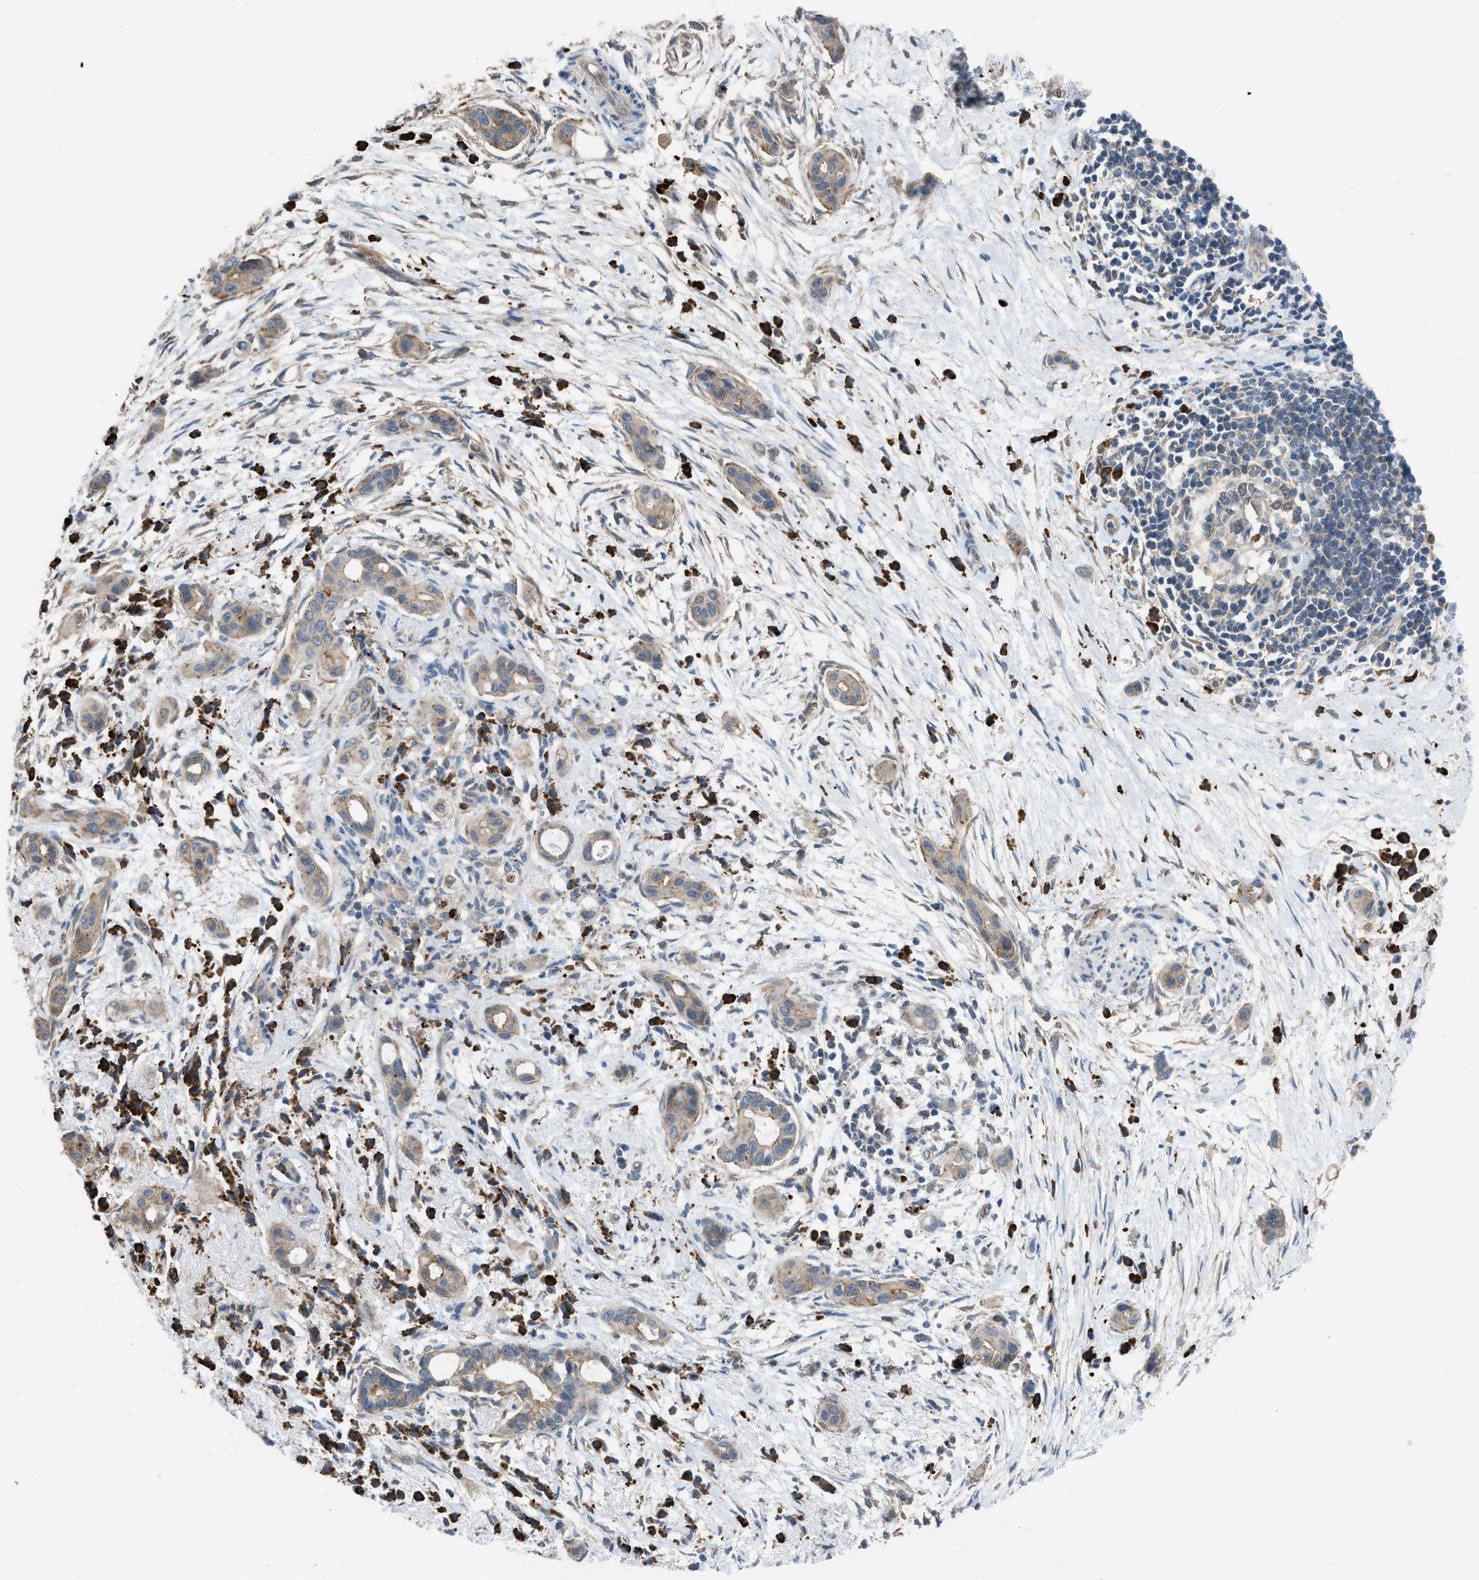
{"staining": {"intensity": "weak", "quantity": "25%-75%", "location": "cytoplasmic/membranous"}, "tissue": "pancreatic cancer", "cell_type": "Tumor cells", "image_type": "cancer", "snomed": [{"axis": "morphology", "description": "Adenocarcinoma, NOS"}, {"axis": "topography", "description": "Pancreas"}], "caption": "A high-resolution micrograph shows immunohistochemistry (IHC) staining of pancreatic adenocarcinoma, which reveals weak cytoplasmic/membranous positivity in approximately 25%-75% of tumor cells.", "gene": "PLAA", "patient": {"sex": "male", "age": 59}}